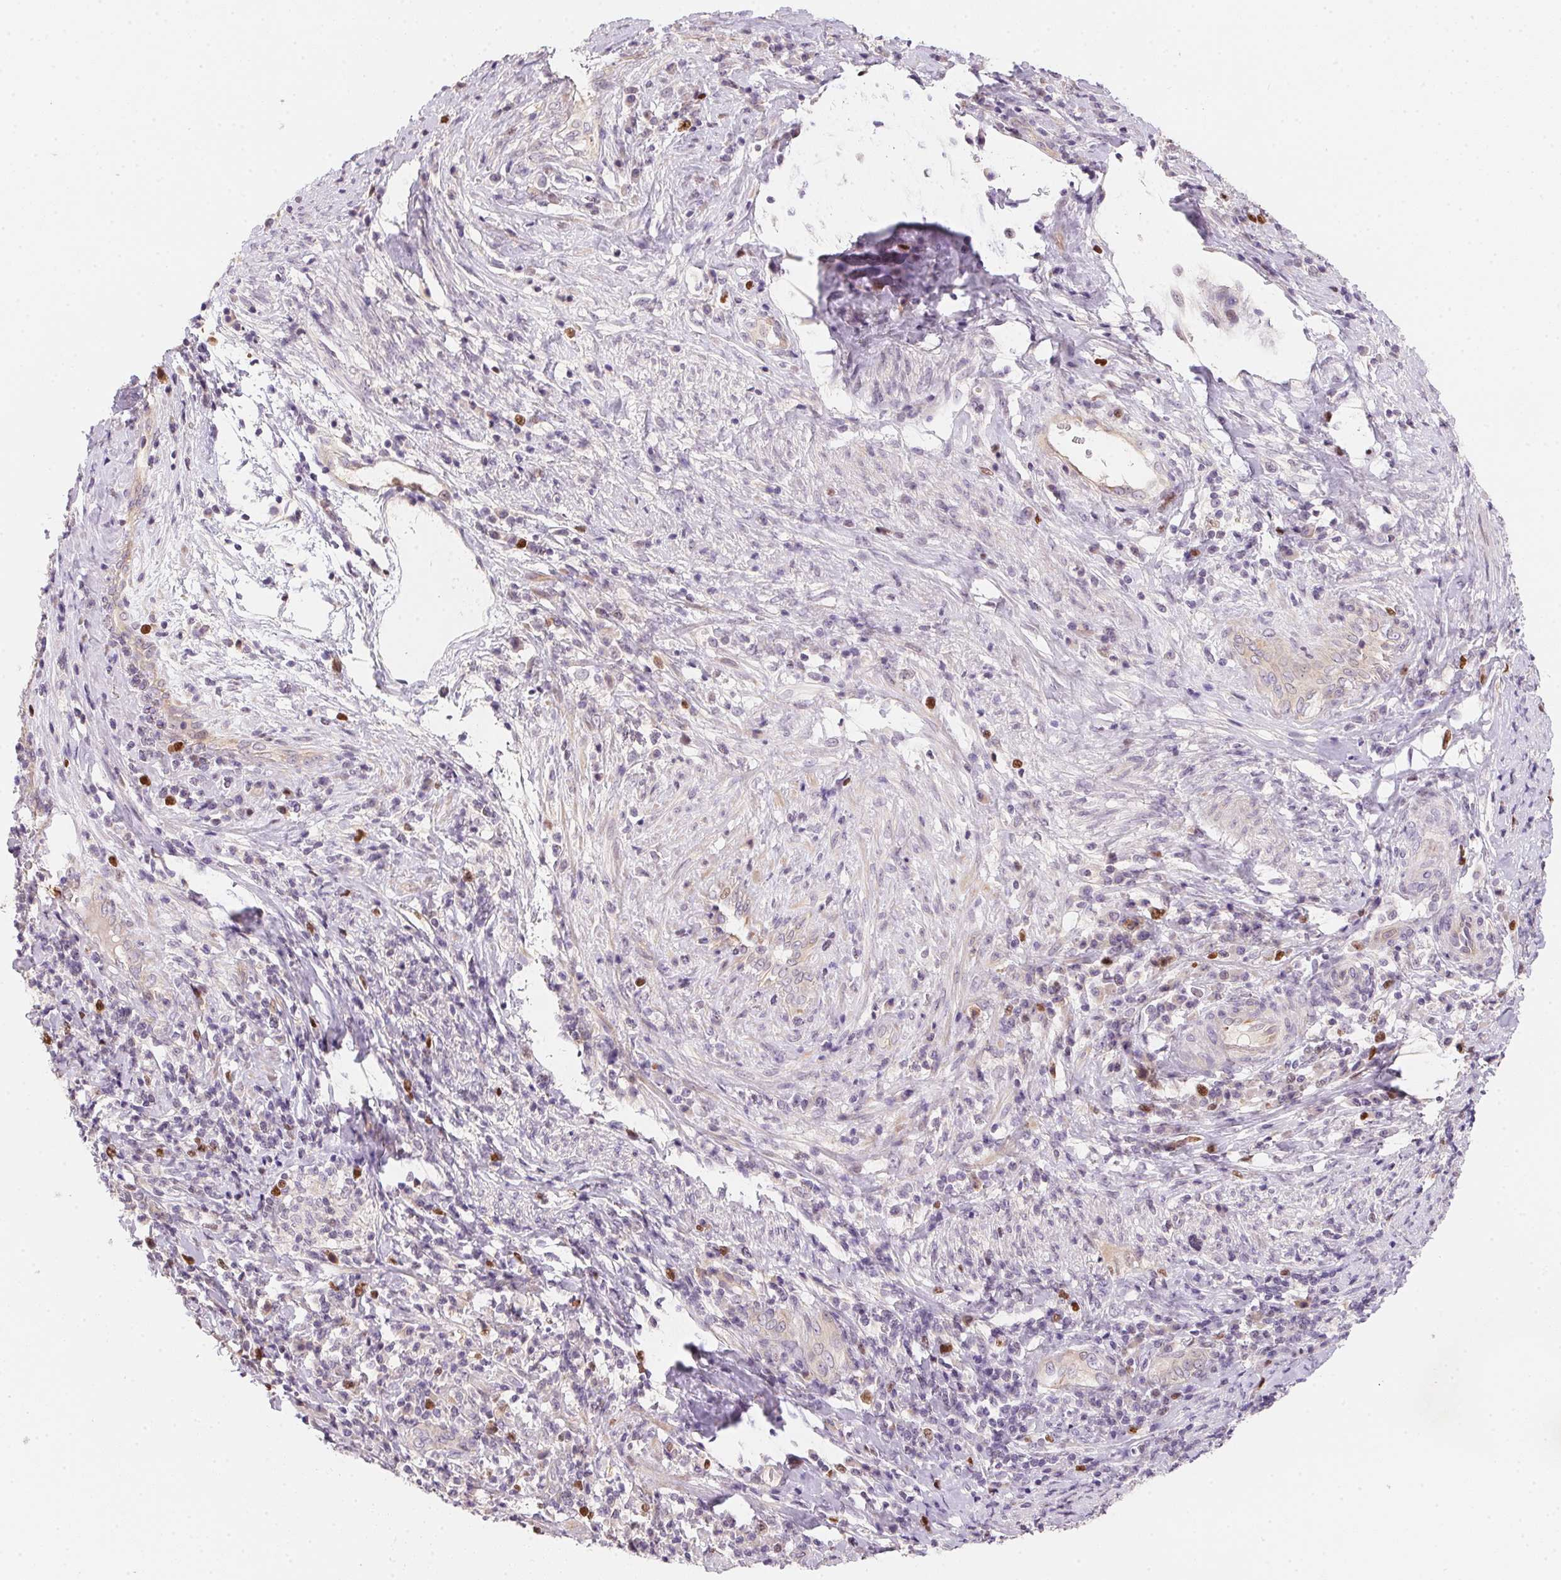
{"staining": {"intensity": "moderate", "quantity": "<25%", "location": "nuclear"}, "tissue": "cervical cancer", "cell_type": "Tumor cells", "image_type": "cancer", "snomed": [{"axis": "morphology", "description": "Squamous cell carcinoma, NOS"}, {"axis": "topography", "description": "Cervix"}], "caption": "High-magnification brightfield microscopy of cervical cancer stained with DAB (3,3'-diaminobenzidine) (brown) and counterstained with hematoxylin (blue). tumor cells exhibit moderate nuclear positivity is identified in about<25% of cells.", "gene": "HELLS", "patient": {"sex": "female", "age": 46}}